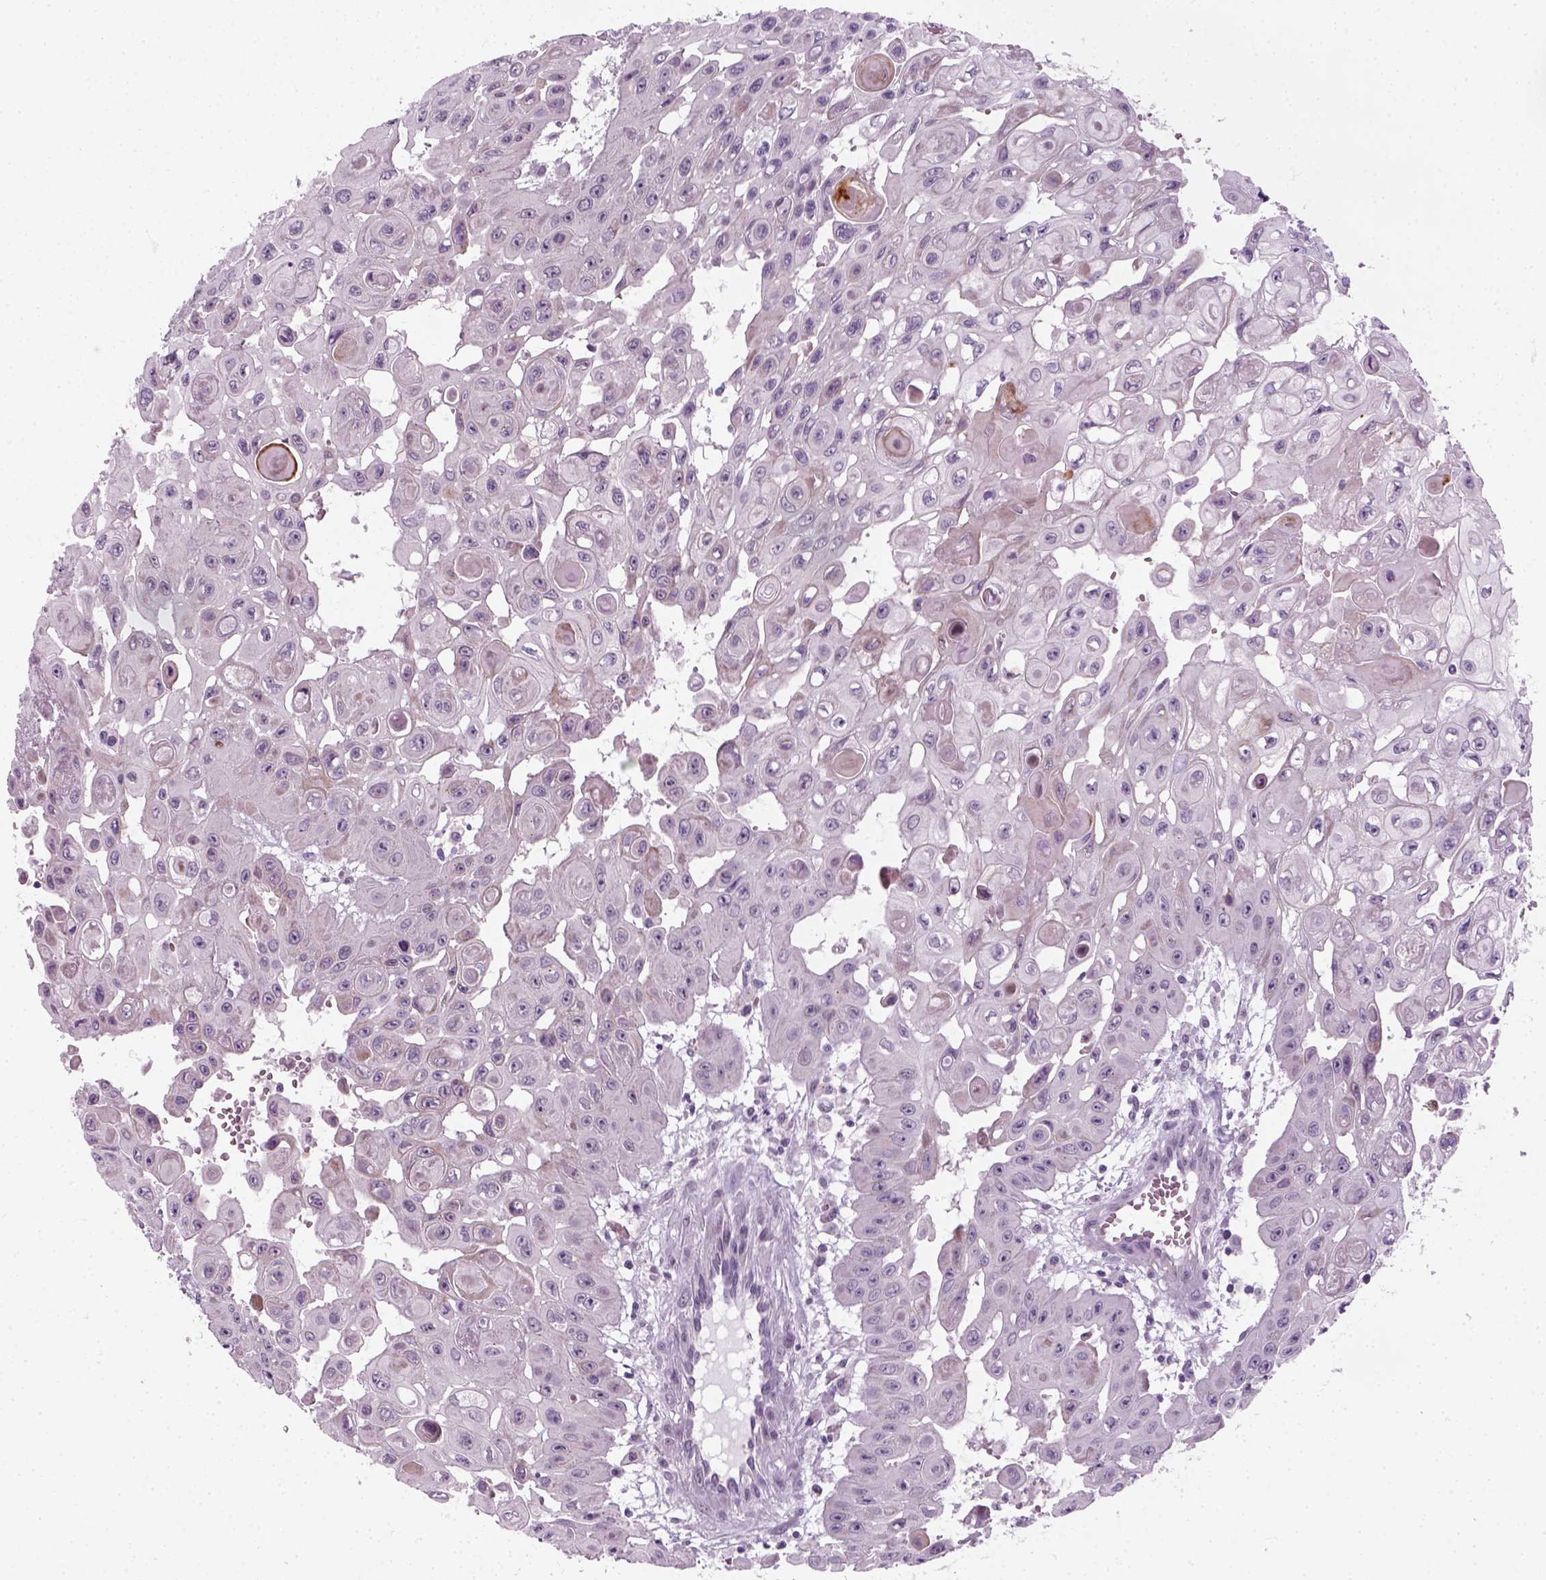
{"staining": {"intensity": "negative", "quantity": "none", "location": "none"}, "tissue": "head and neck cancer", "cell_type": "Tumor cells", "image_type": "cancer", "snomed": [{"axis": "morphology", "description": "Adenocarcinoma, NOS"}, {"axis": "topography", "description": "Head-Neck"}], "caption": "A high-resolution micrograph shows immunohistochemistry staining of adenocarcinoma (head and neck), which displays no significant staining in tumor cells.", "gene": "IL4", "patient": {"sex": "male", "age": 73}}